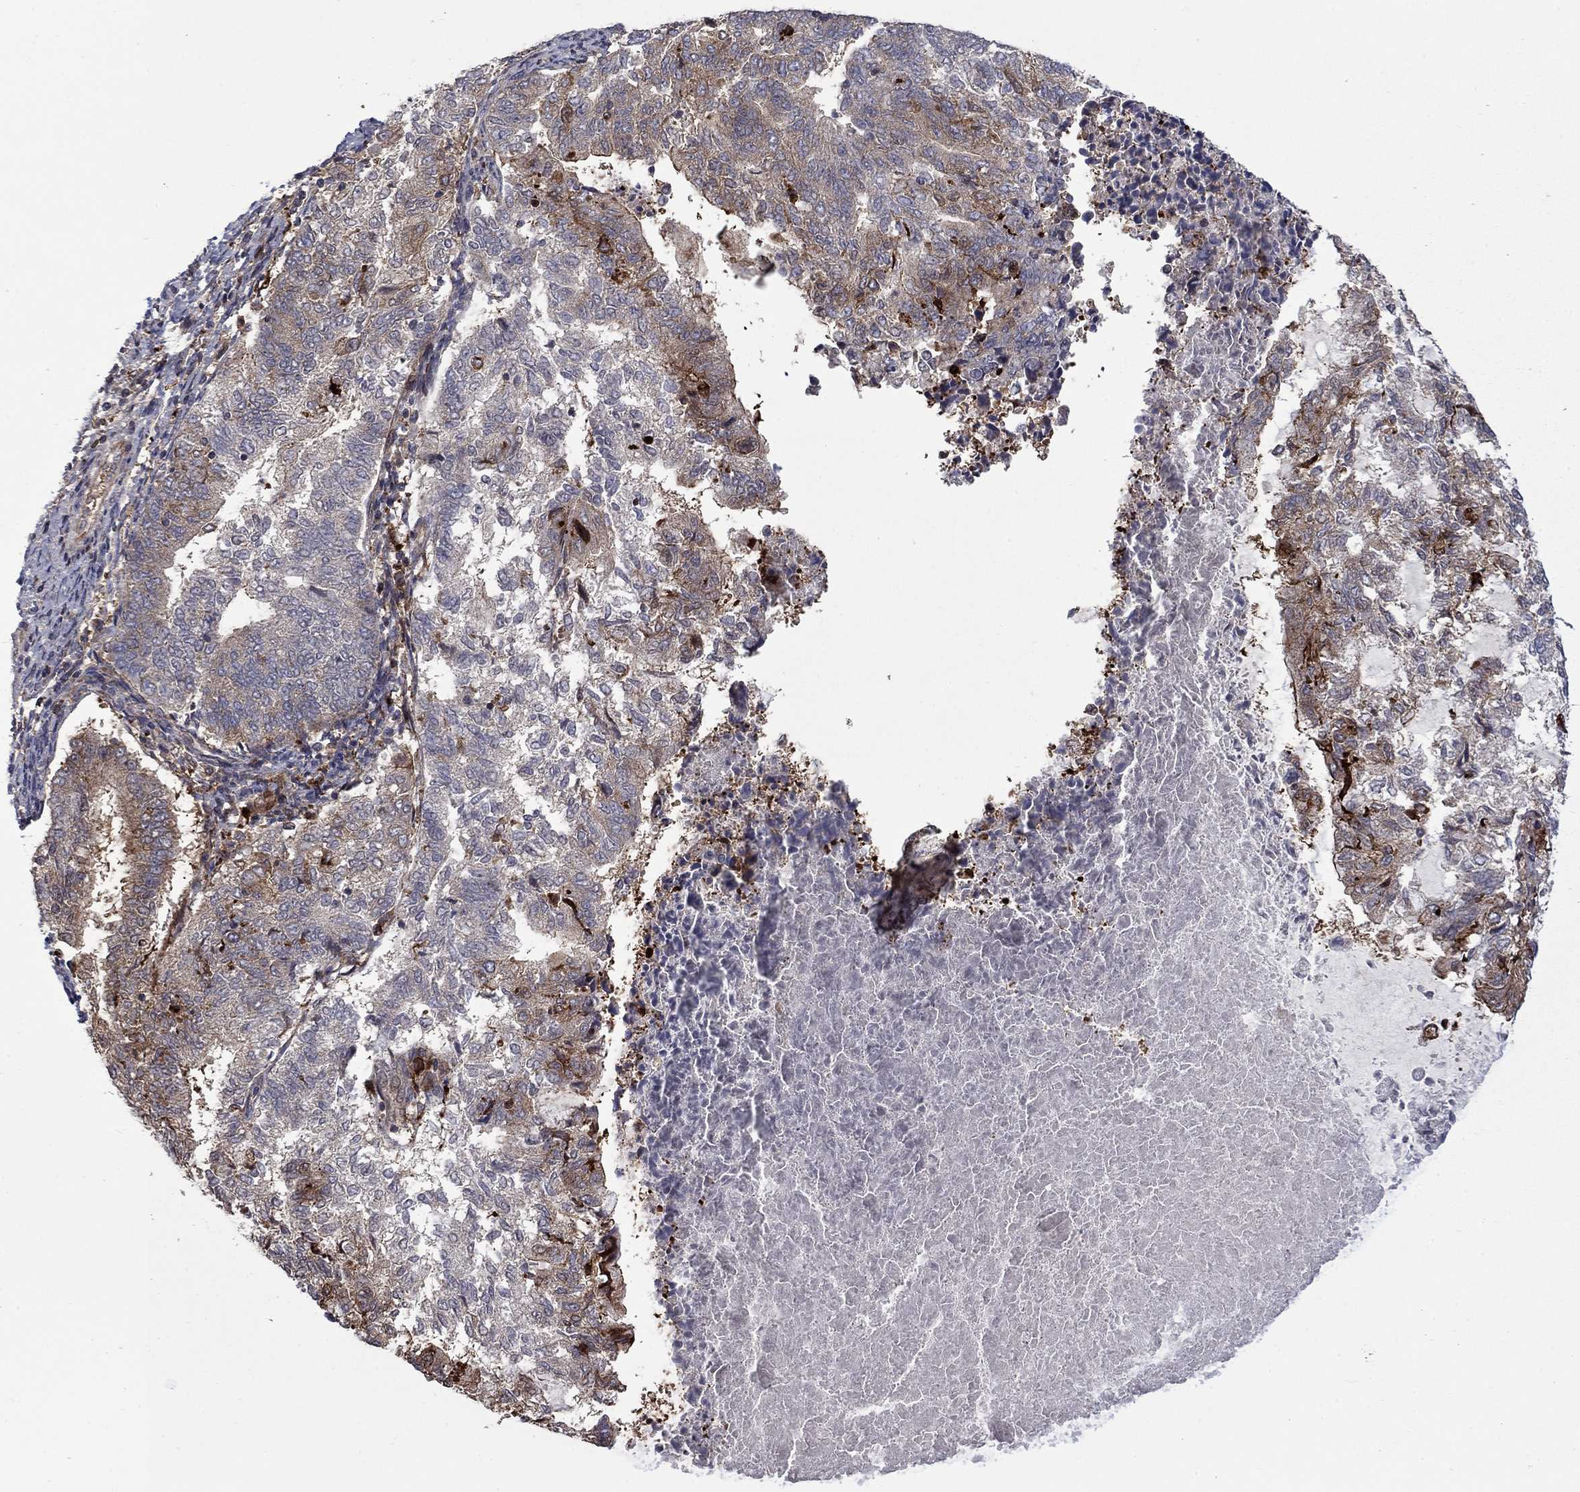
{"staining": {"intensity": "moderate", "quantity": "<25%", "location": "cytoplasmic/membranous"}, "tissue": "endometrial cancer", "cell_type": "Tumor cells", "image_type": "cancer", "snomed": [{"axis": "morphology", "description": "Adenocarcinoma, NOS"}, {"axis": "topography", "description": "Endometrium"}], "caption": "Endometrial adenocarcinoma tissue exhibits moderate cytoplasmic/membranous expression in approximately <25% of tumor cells, visualized by immunohistochemistry.", "gene": "HDAC4", "patient": {"sex": "female", "age": 65}}